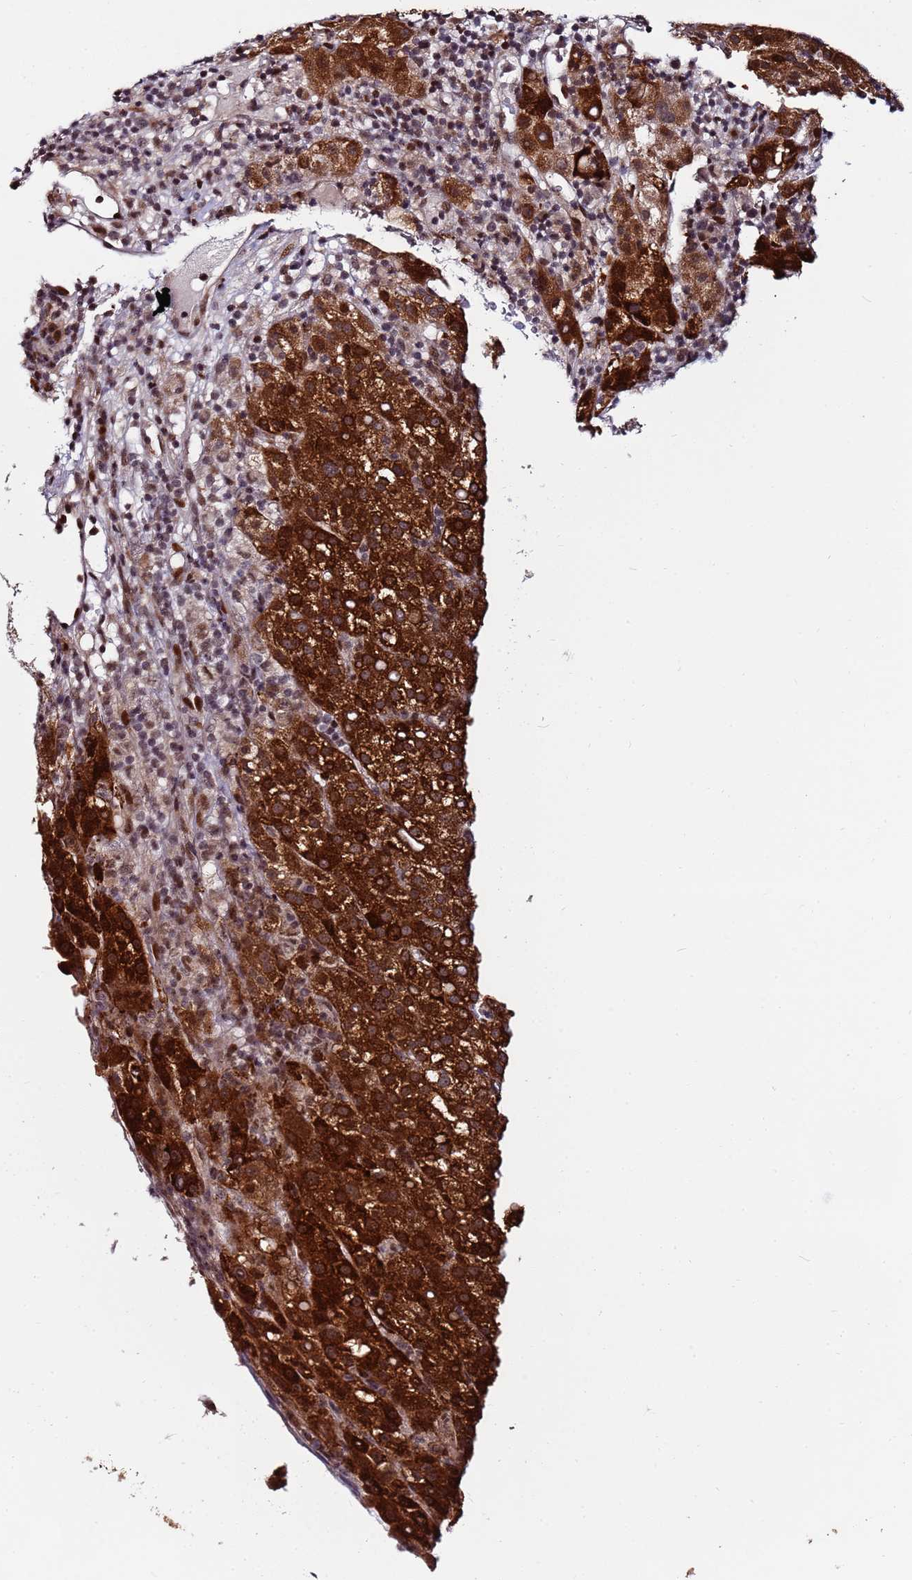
{"staining": {"intensity": "strong", "quantity": ">75%", "location": "cytoplasmic/membranous,nuclear"}, "tissue": "liver cancer", "cell_type": "Tumor cells", "image_type": "cancer", "snomed": [{"axis": "morphology", "description": "Carcinoma, Hepatocellular, NOS"}, {"axis": "topography", "description": "Liver"}], "caption": "Immunohistochemical staining of liver cancer (hepatocellular carcinoma) demonstrates high levels of strong cytoplasmic/membranous and nuclear protein positivity in about >75% of tumor cells.", "gene": "PPM1H", "patient": {"sex": "female", "age": 58}}